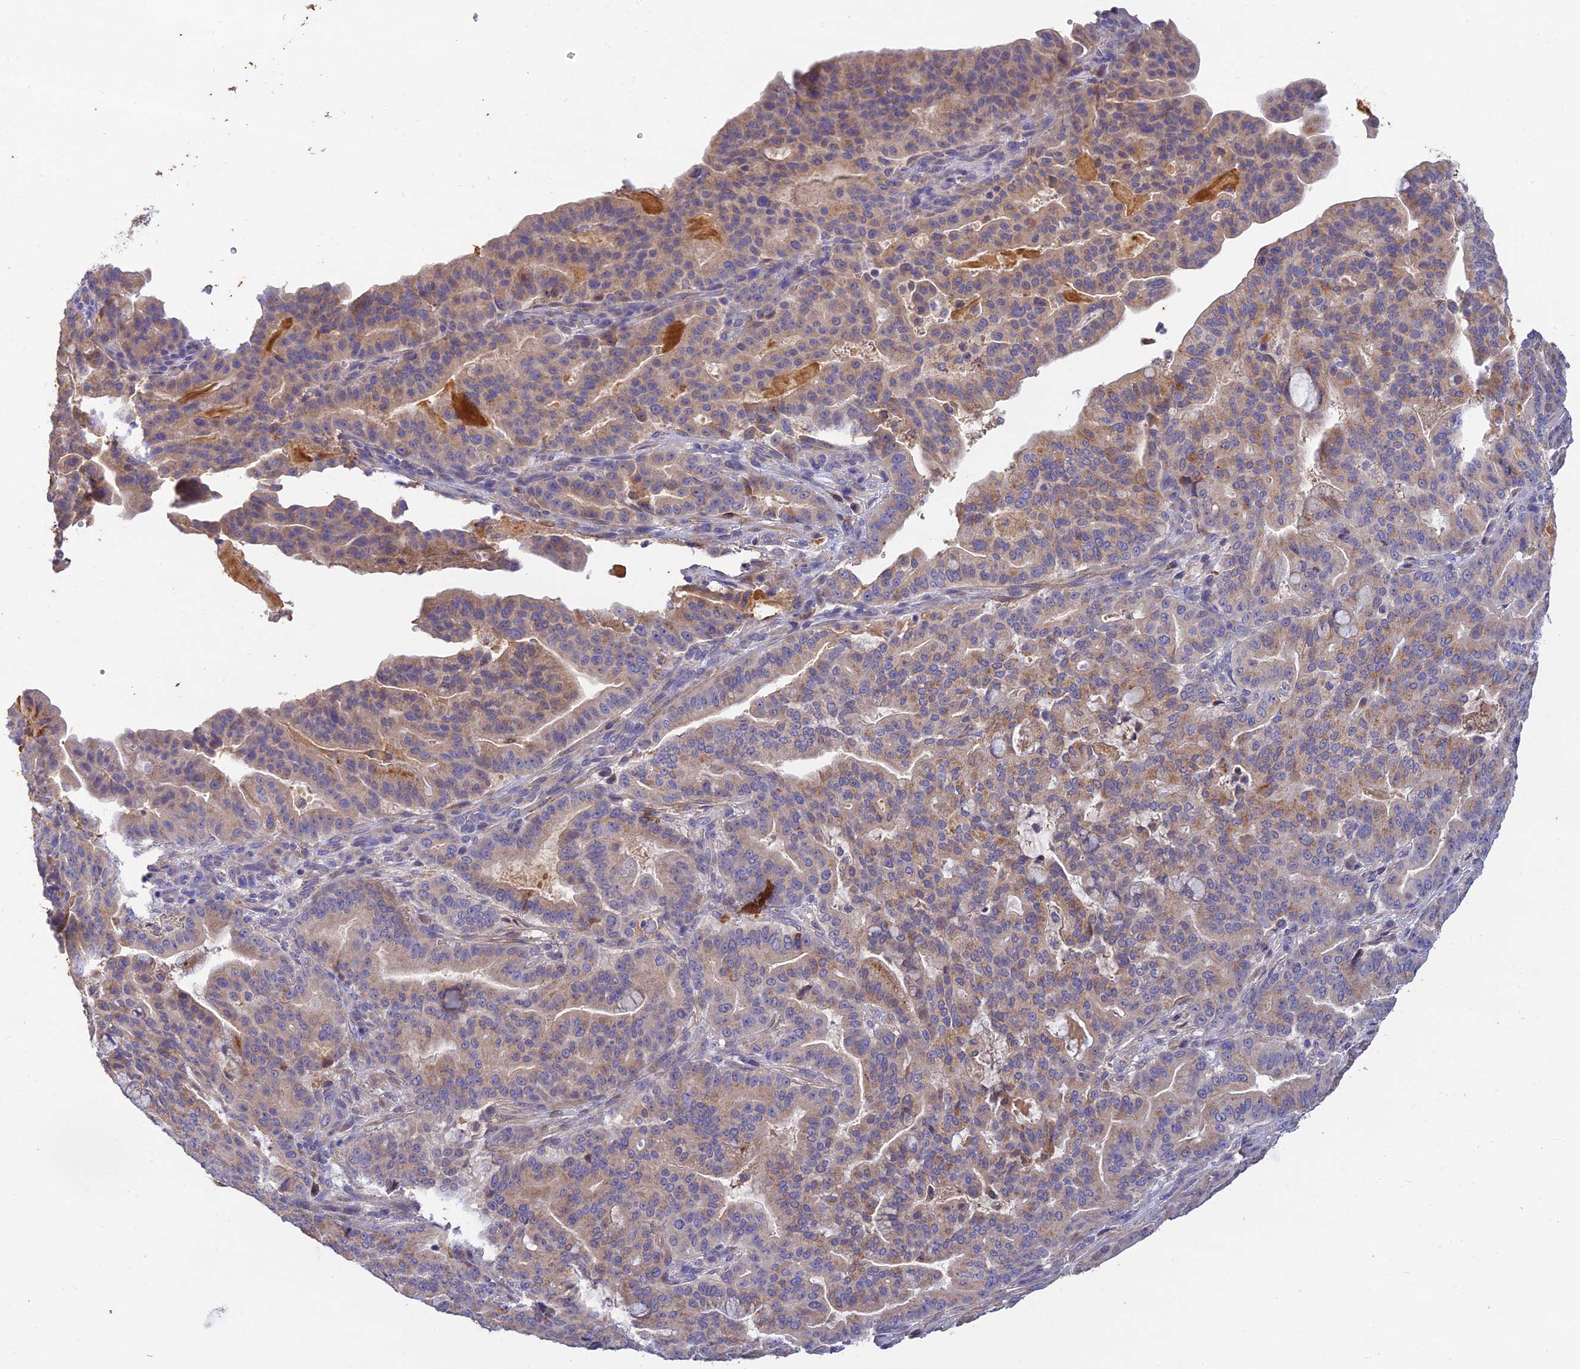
{"staining": {"intensity": "weak", "quantity": ">75%", "location": "cytoplasmic/membranous"}, "tissue": "pancreatic cancer", "cell_type": "Tumor cells", "image_type": "cancer", "snomed": [{"axis": "morphology", "description": "Adenocarcinoma, NOS"}, {"axis": "topography", "description": "Pancreas"}], "caption": "Pancreatic adenocarcinoma stained with immunohistochemistry (IHC) demonstrates weak cytoplasmic/membranous positivity in about >75% of tumor cells.", "gene": "ACSM5", "patient": {"sex": "male", "age": 63}}